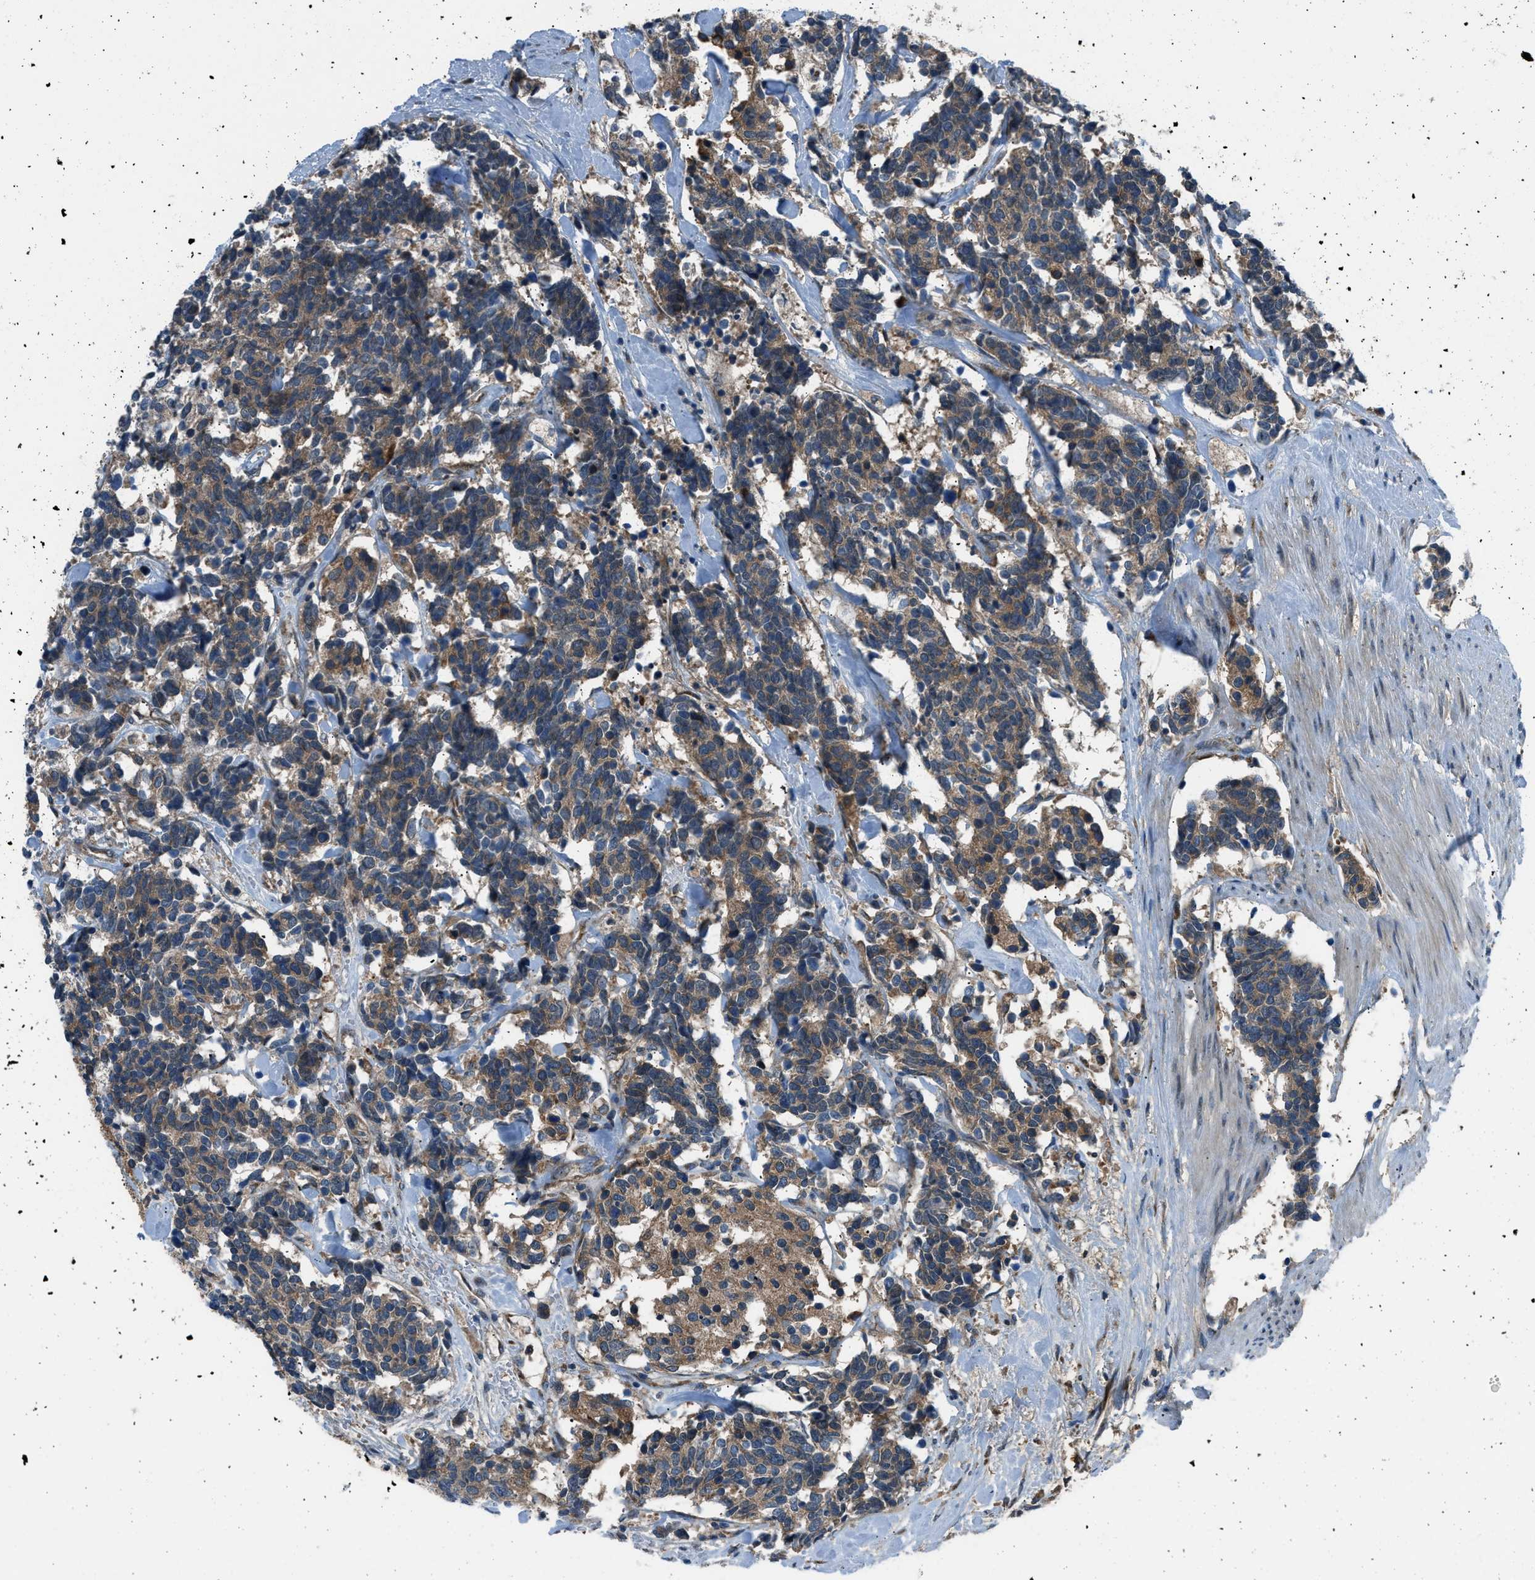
{"staining": {"intensity": "moderate", "quantity": ">75%", "location": "cytoplasmic/membranous"}, "tissue": "carcinoid", "cell_type": "Tumor cells", "image_type": "cancer", "snomed": [{"axis": "morphology", "description": "Carcinoma, NOS"}, {"axis": "morphology", "description": "Carcinoid, malignant, NOS"}, {"axis": "topography", "description": "Urinary bladder"}], "caption": "DAB (3,3'-diaminobenzidine) immunohistochemical staining of carcinoma displays moderate cytoplasmic/membranous protein expression in approximately >75% of tumor cells. The staining was performed using DAB (3,3'-diaminobenzidine) to visualize the protein expression in brown, while the nuclei were stained in blue with hematoxylin (Magnification: 20x).", "gene": "EDARADD", "patient": {"sex": "male", "age": 57}}